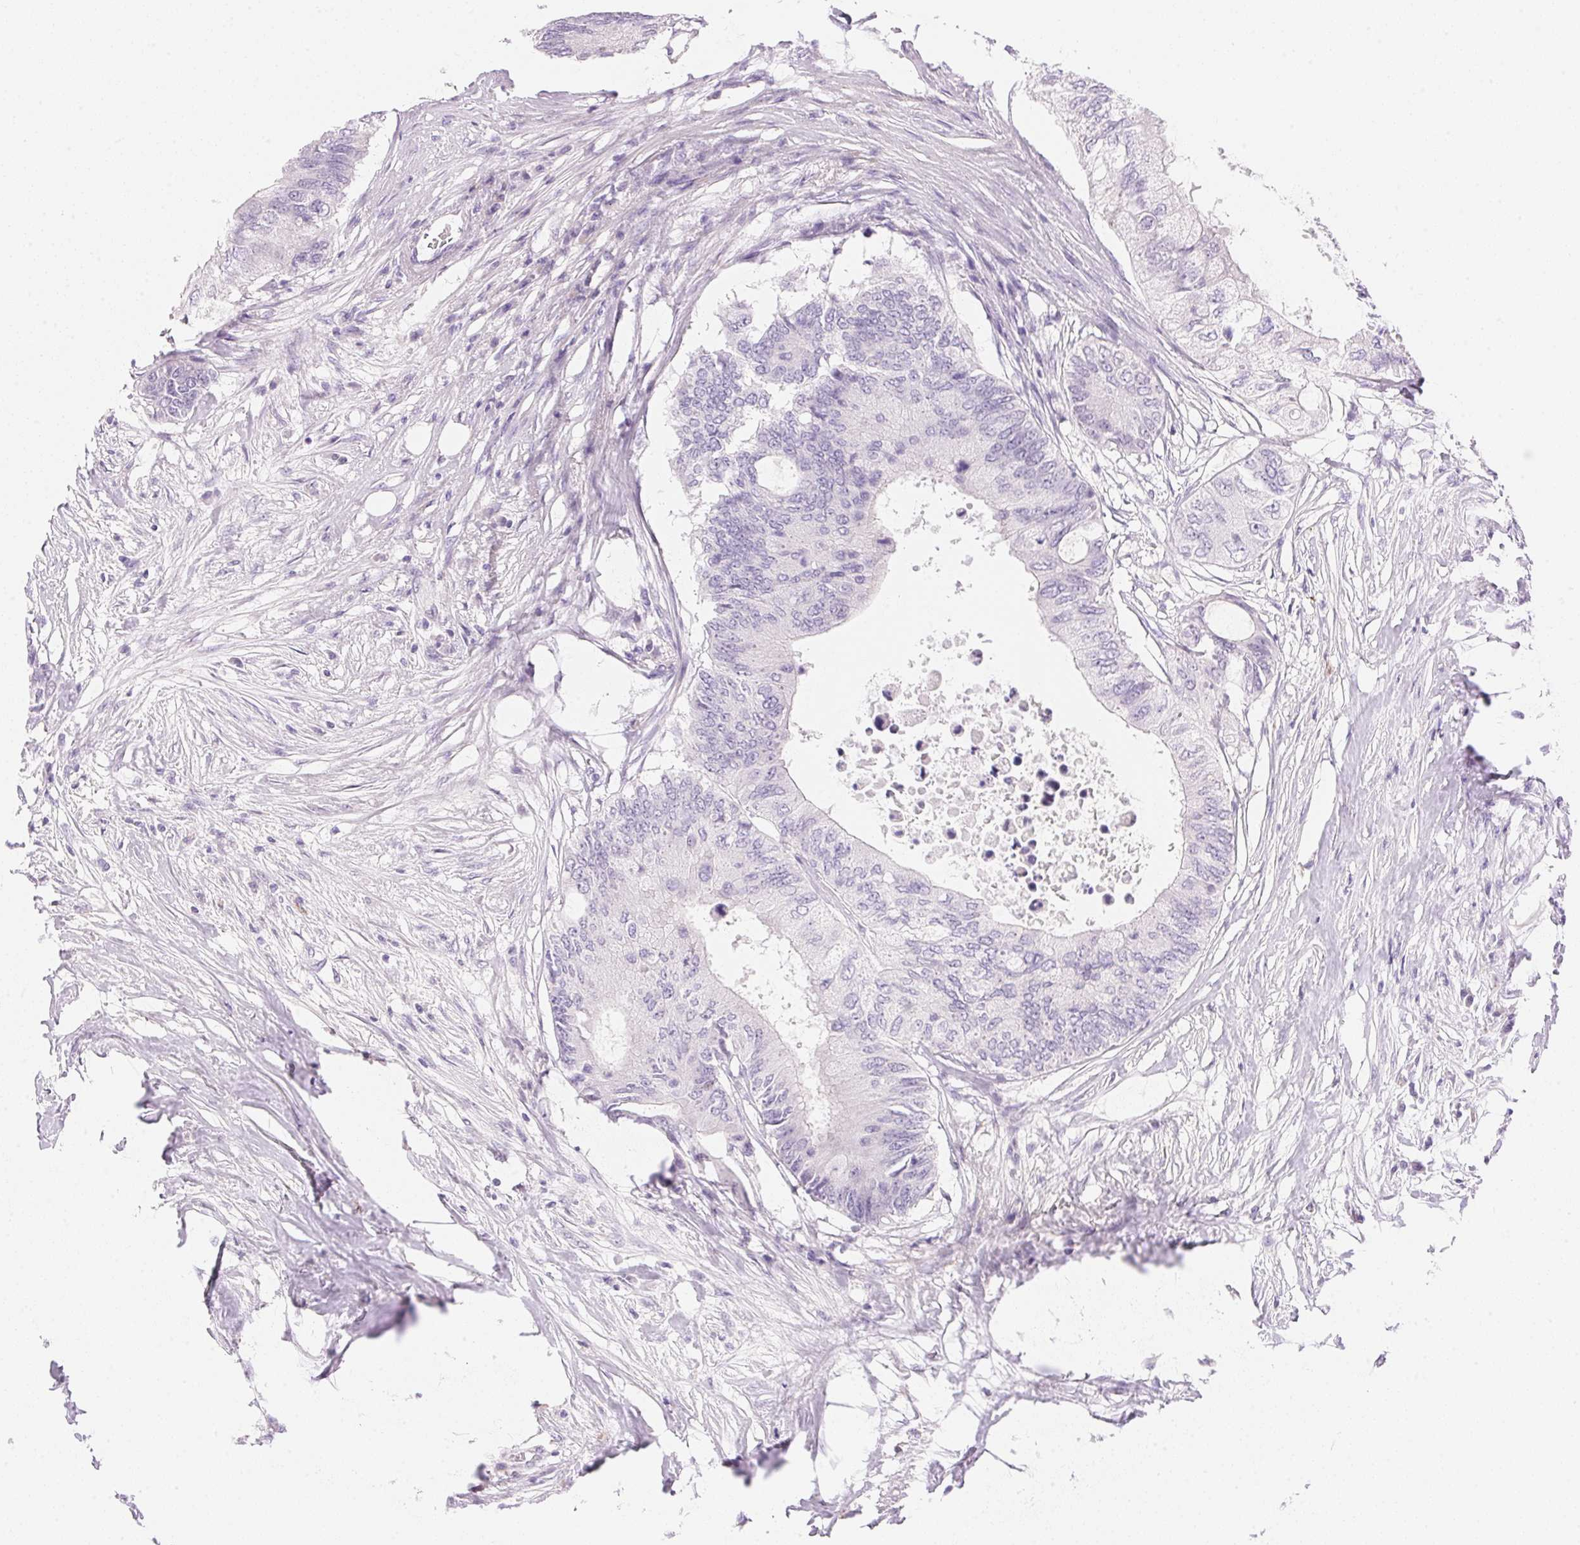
{"staining": {"intensity": "negative", "quantity": "none", "location": "none"}, "tissue": "colorectal cancer", "cell_type": "Tumor cells", "image_type": "cancer", "snomed": [{"axis": "morphology", "description": "Adenocarcinoma, NOS"}, {"axis": "topography", "description": "Colon"}], "caption": "Protein analysis of colorectal cancer (adenocarcinoma) shows no significant expression in tumor cells.", "gene": "TEKT1", "patient": {"sex": "male", "age": 71}}